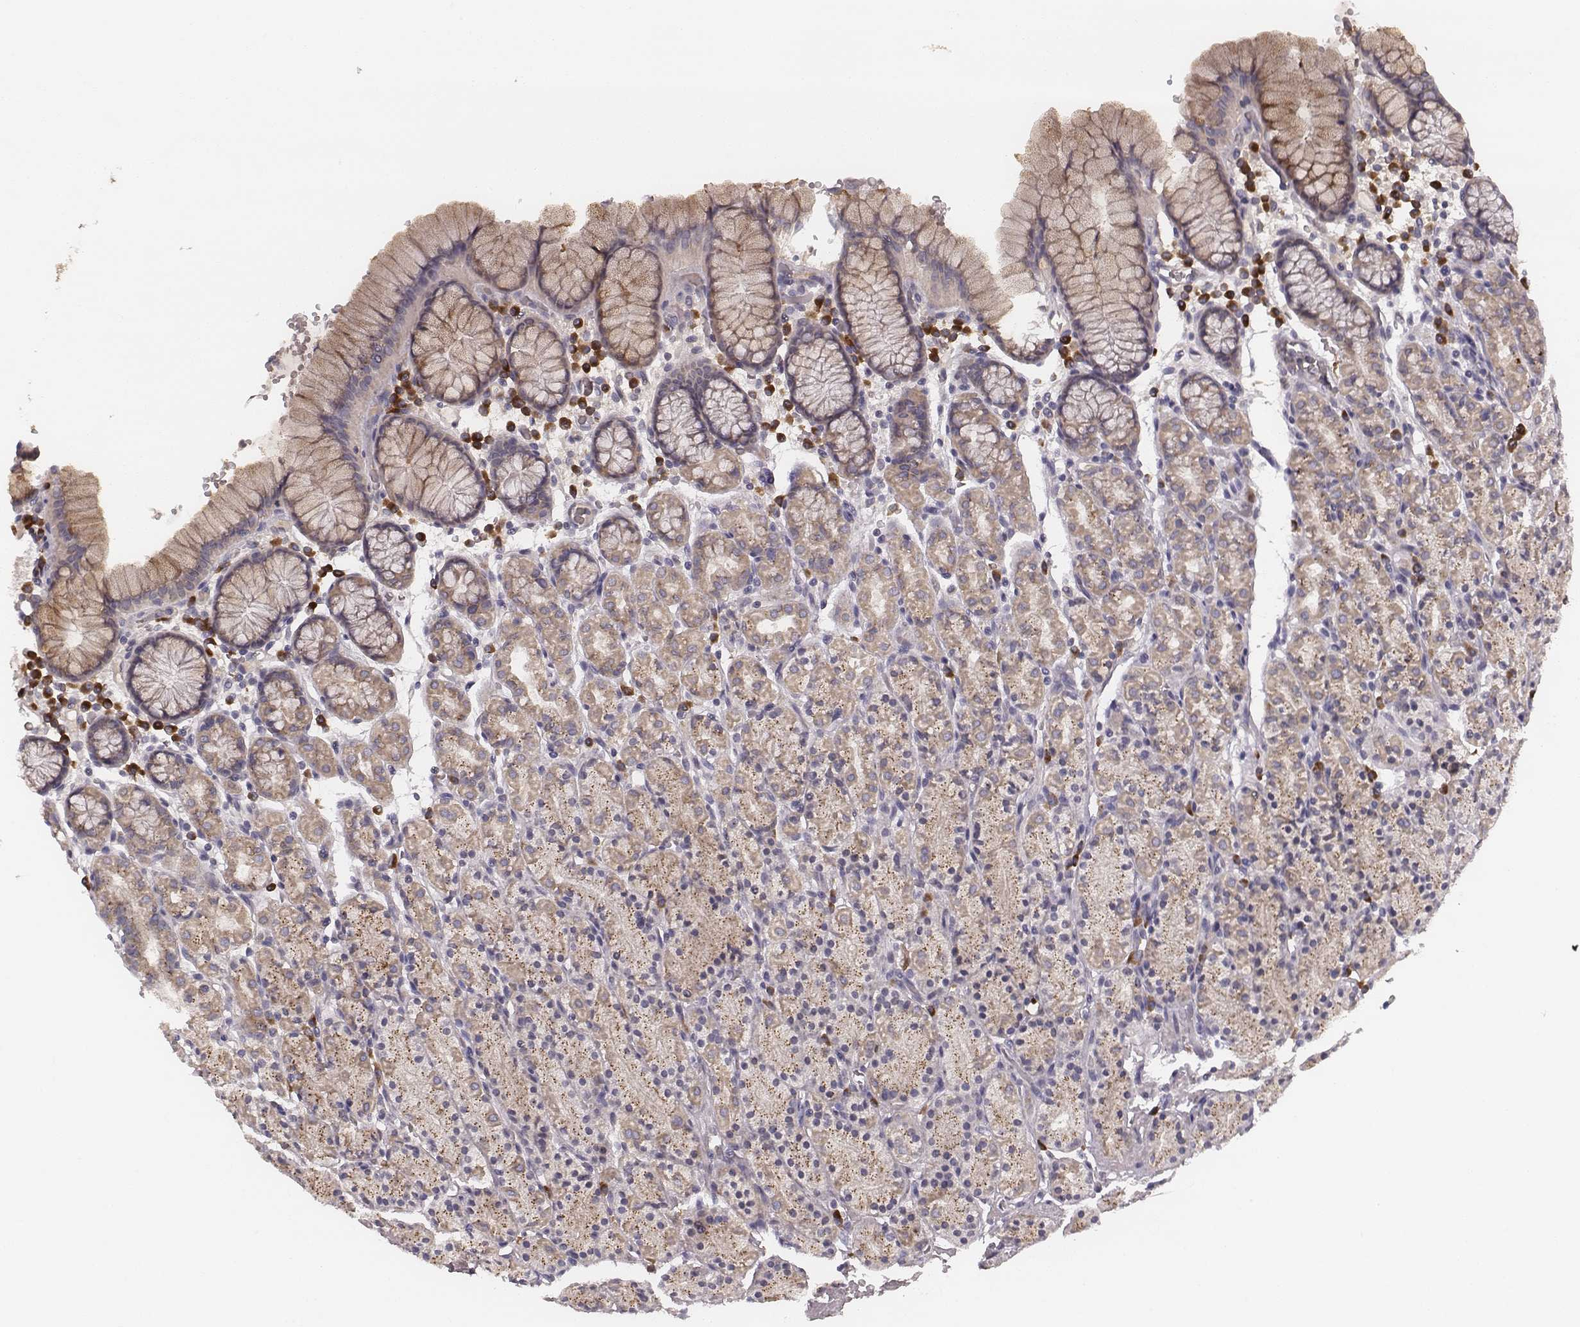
{"staining": {"intensity": "weak", "quantity": "25%-75%", "location": "cytoplasmic/membranous"}, "tissue": "stomach", "cell_type": "Glandular cells", "image_type": "normal", "snomed": [{"axis": "morphology", "description": "Normal tissue, NOS"}, {"axis": "topography", "description": "Stomach, upper"}, {"axis": "topography", "description": "Stomach"}], "caption": "Glandular cells demonstrate low levels of weak cytoplasmic/membranous expression in approximately 25%-75% of cells in benign human stomach. Nuclei are stained in blue.", "gene": "P2RX5", "patient": {"sex": "male", "age": 62}}